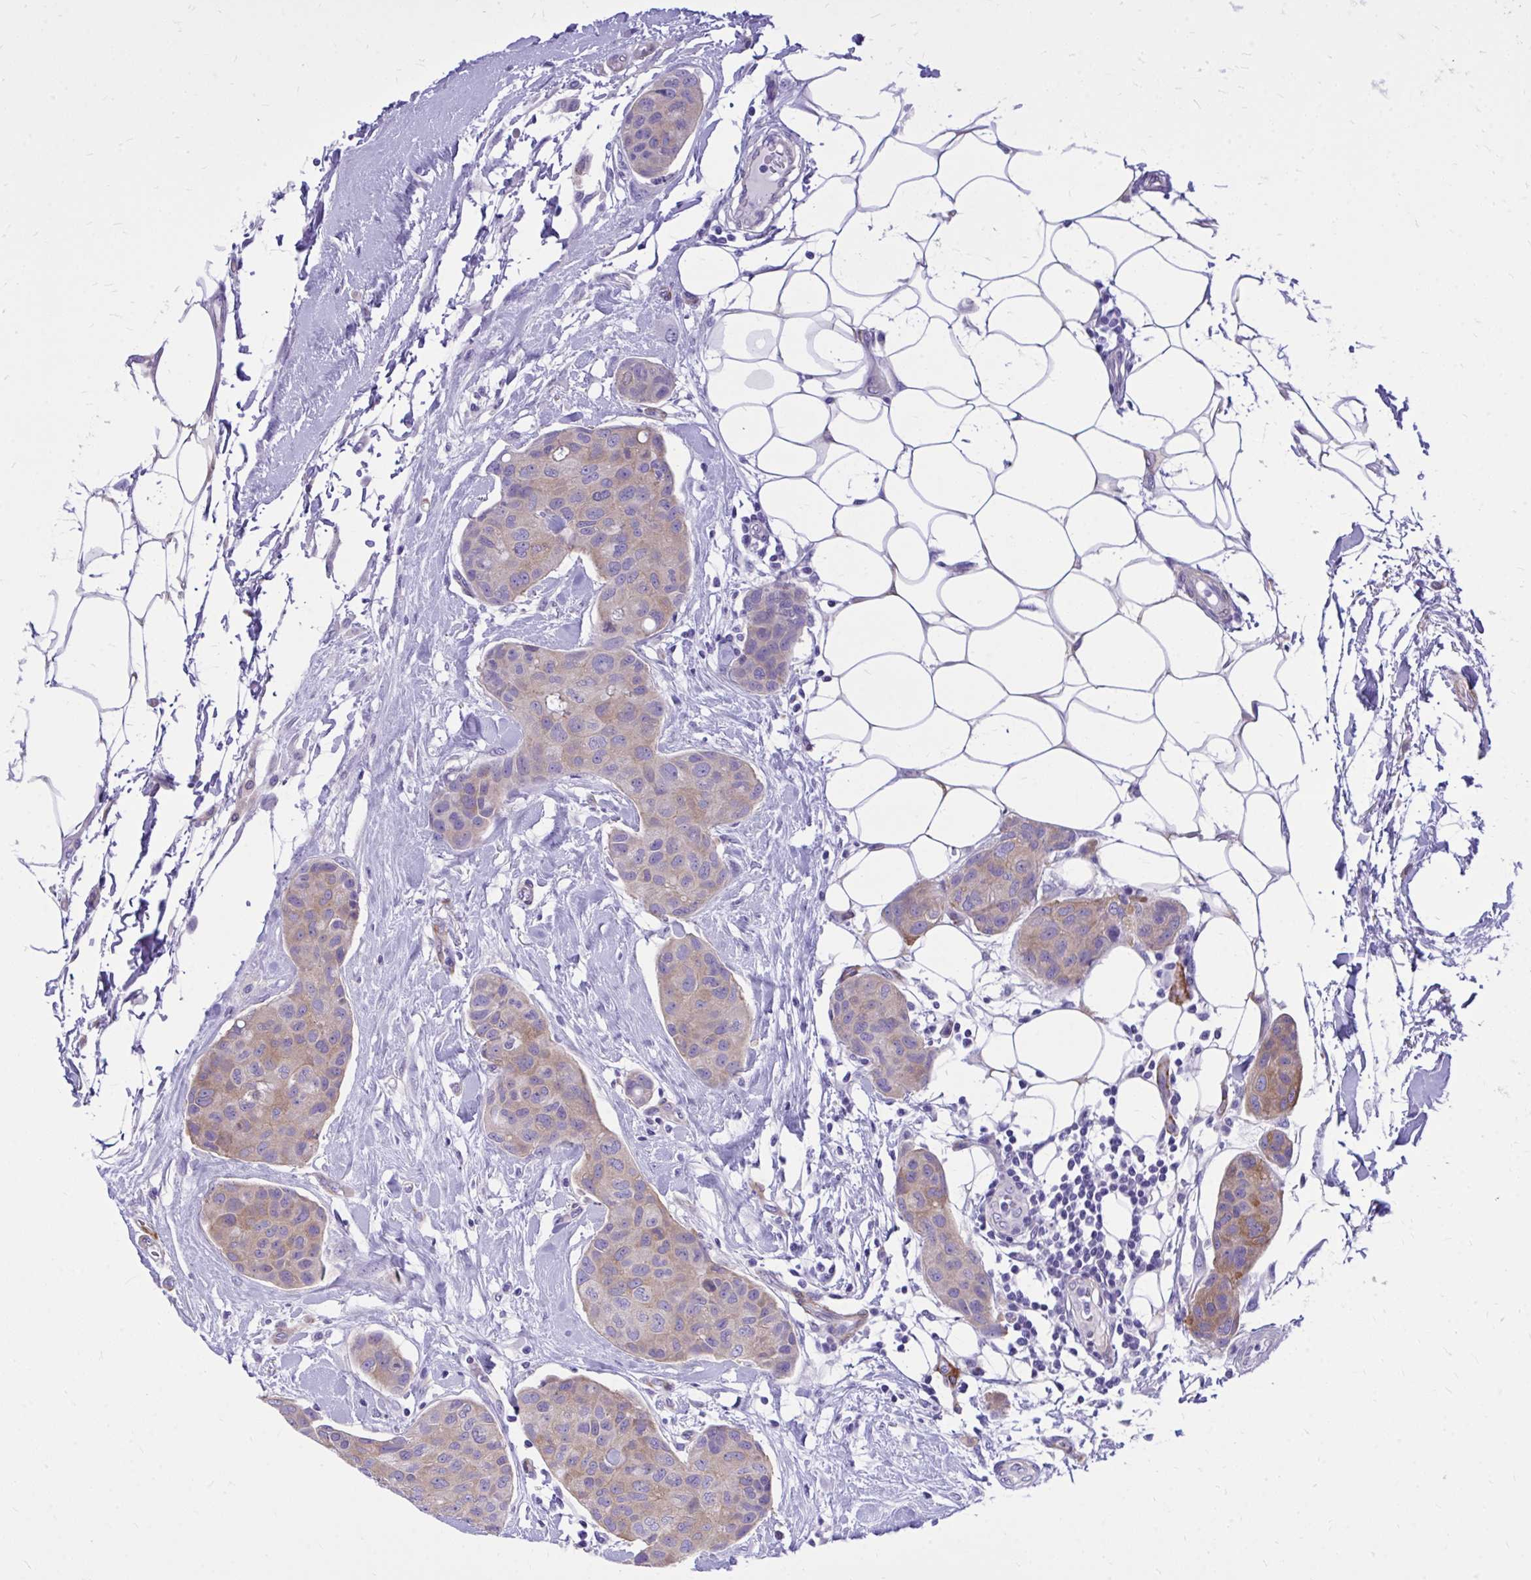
{"staining": {"intensity": "weak", "quantity": ">75%", "location": "cytoplasmic/membranous"}, "tissue": "breast cancer", "cell_type": "Tumor cells", "image_type": "cancer", "snomed": [{"axis": "morphology", "description": "Duct carcinoma"}, {"axis": "topography", "description": "Breast"}, {"axis": "topography", "description": "Lymph node"}], "caption": "There is low levels of weak cytoplasmic/membranous expression in tumor cells of breast cancer, as demonstrated by immunohistochemical staining (brown color).", "gene": "EPB41L1", "patient": {"sex": "female", "age": 80}}